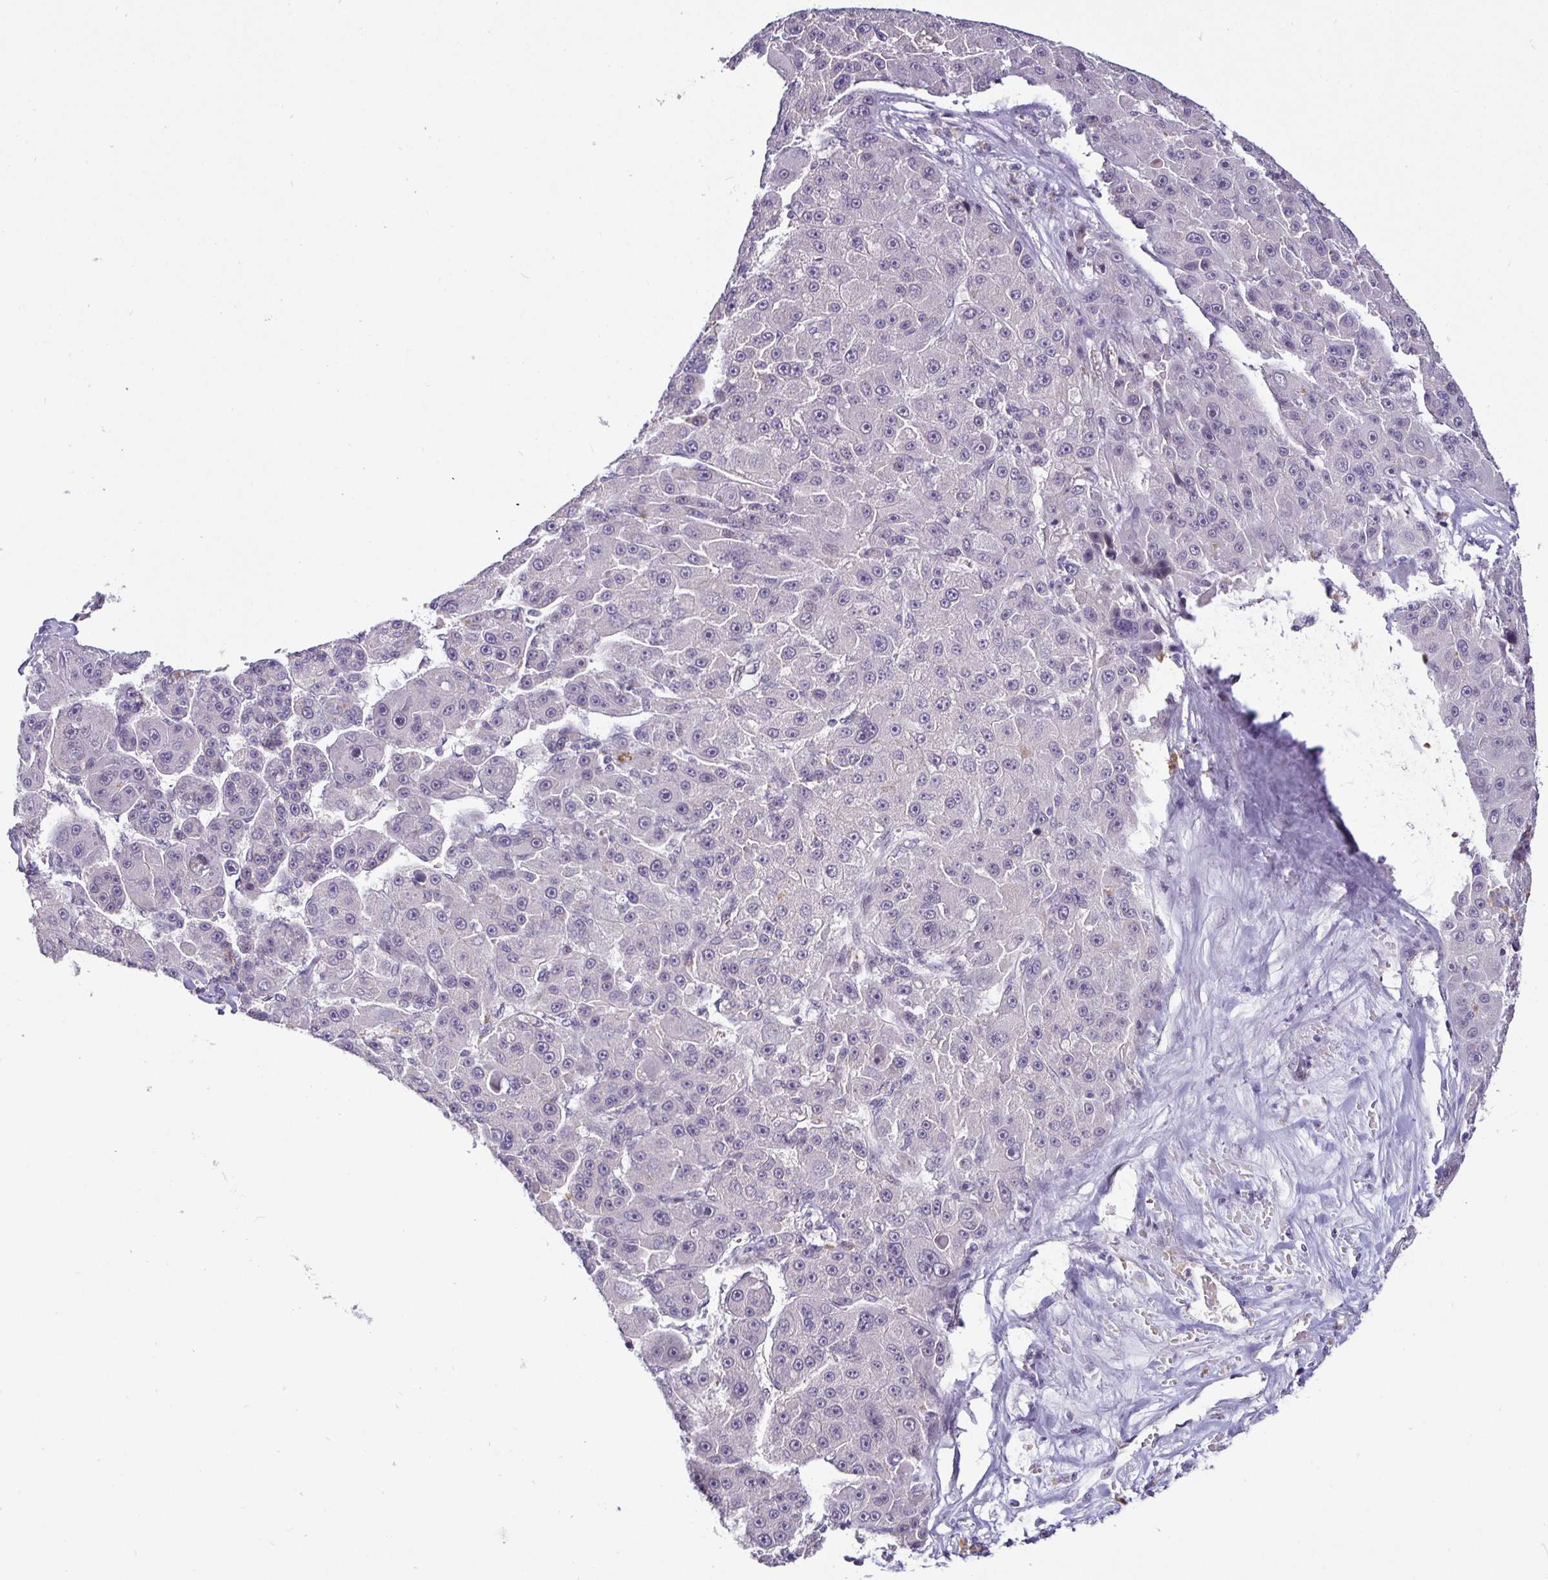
{"staining": {"intensity": "negative", "quantity": "none", "location": "none"}, "tissue": "liver cancer", "cell_type": "Tumor cells", "image_type": "cancer", "snomed": [{"axis": "morphology", "description": "Carcinoma, Hepatocellular, NOS"}, {"axis": "topography", "description": "Liver"}], "caption": "Image shows no protein staining in tumor cells of liver cancer (hepatocellular carcinoma) tissue.", "gene": "NUP188", "patient": {"sex": "male", "age": 76}}